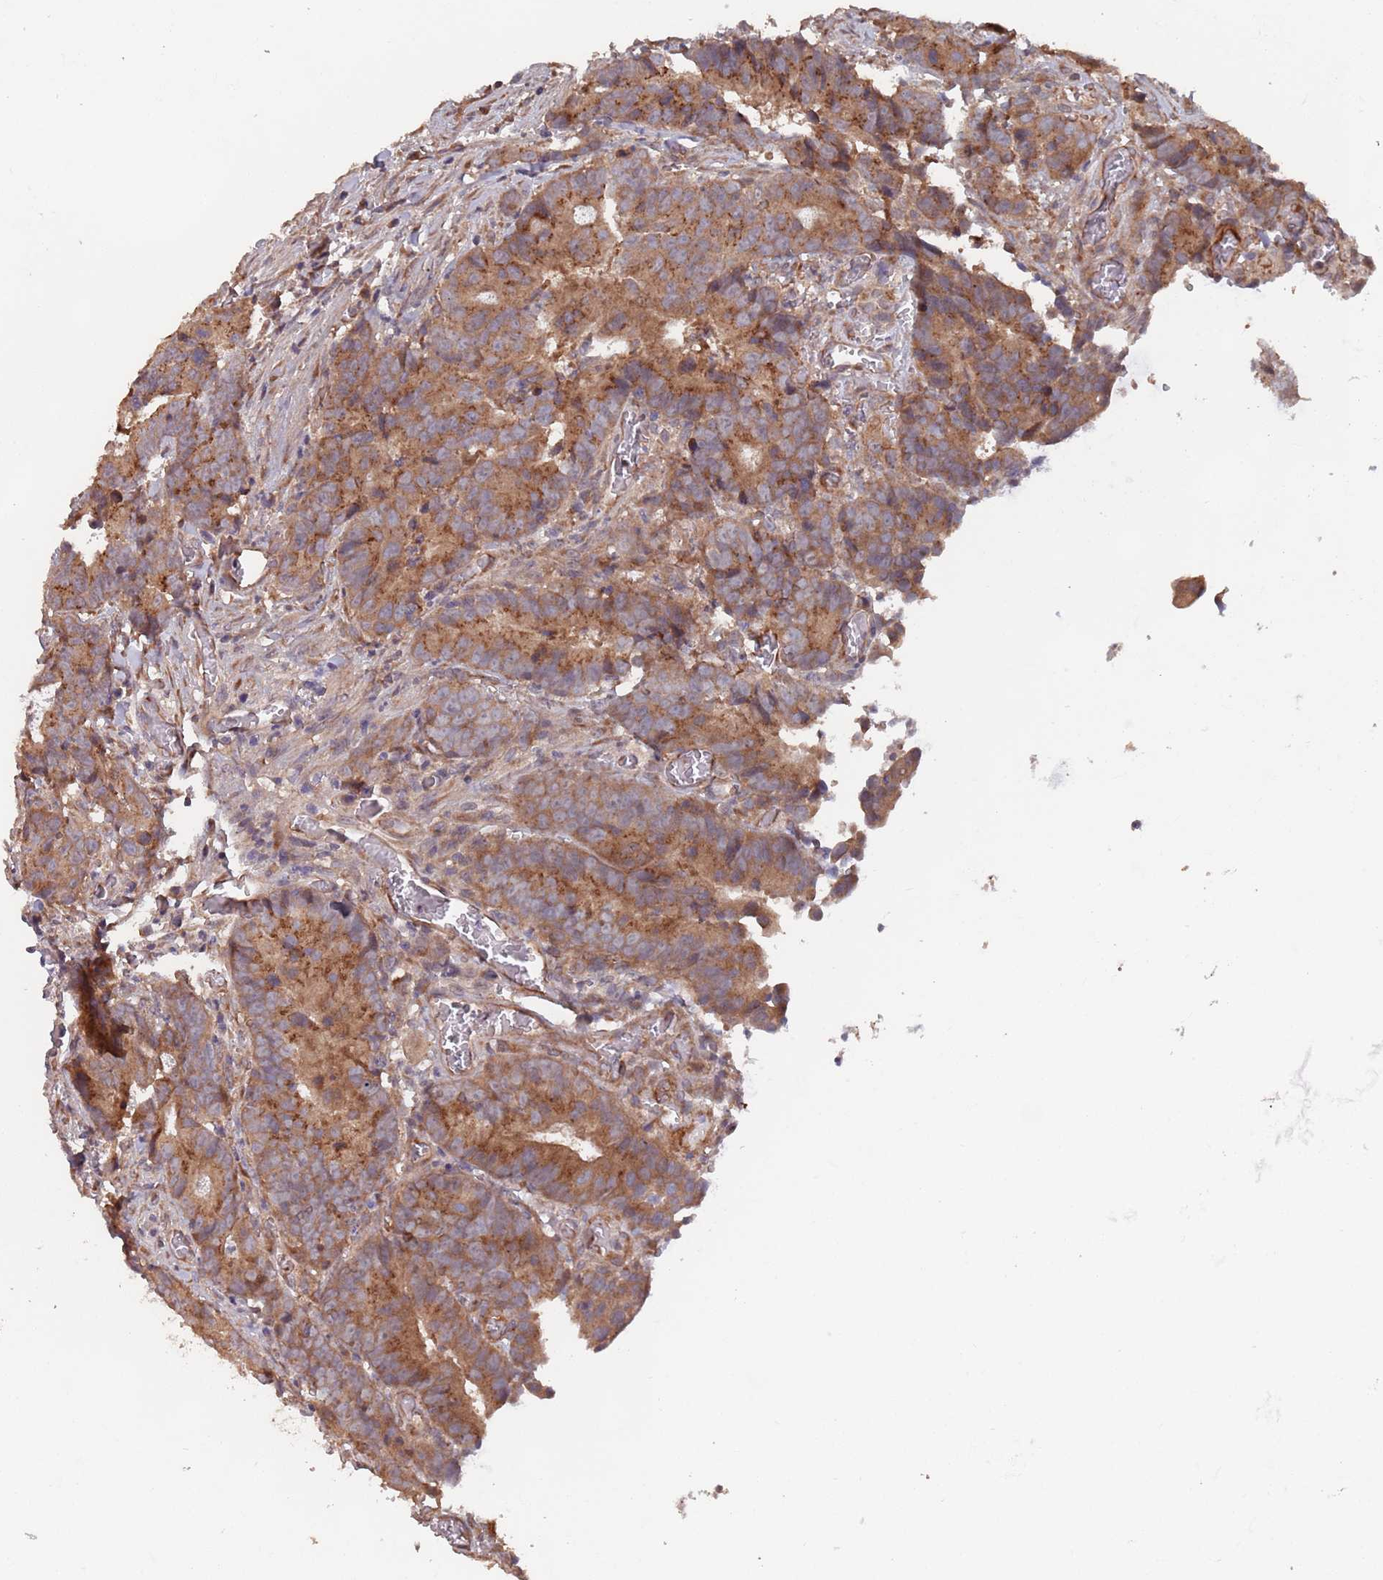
{"staining": {"intensity": "strong", "quantity": ">75%", "location": "cytoplasmic/membranous"}, "tissue": "colorectal cancer", "cell_type": "Tumor cells", "image_type": "cancer", "snomed": [{"axis": "morphology", "description": "Adenocarcinoma, NOS"}, {"axis": "topography", "description": "Colon"}], "caption": "Immunohistochemistry (IHC) of human colorectal cancer (adenocarcinoma) displays high levels of strong cytoplasmic/membranous expression in approximately >75% of tumor cells.", "gene": "UNC45A", "patient": {"sex": "female", "age": 57}}